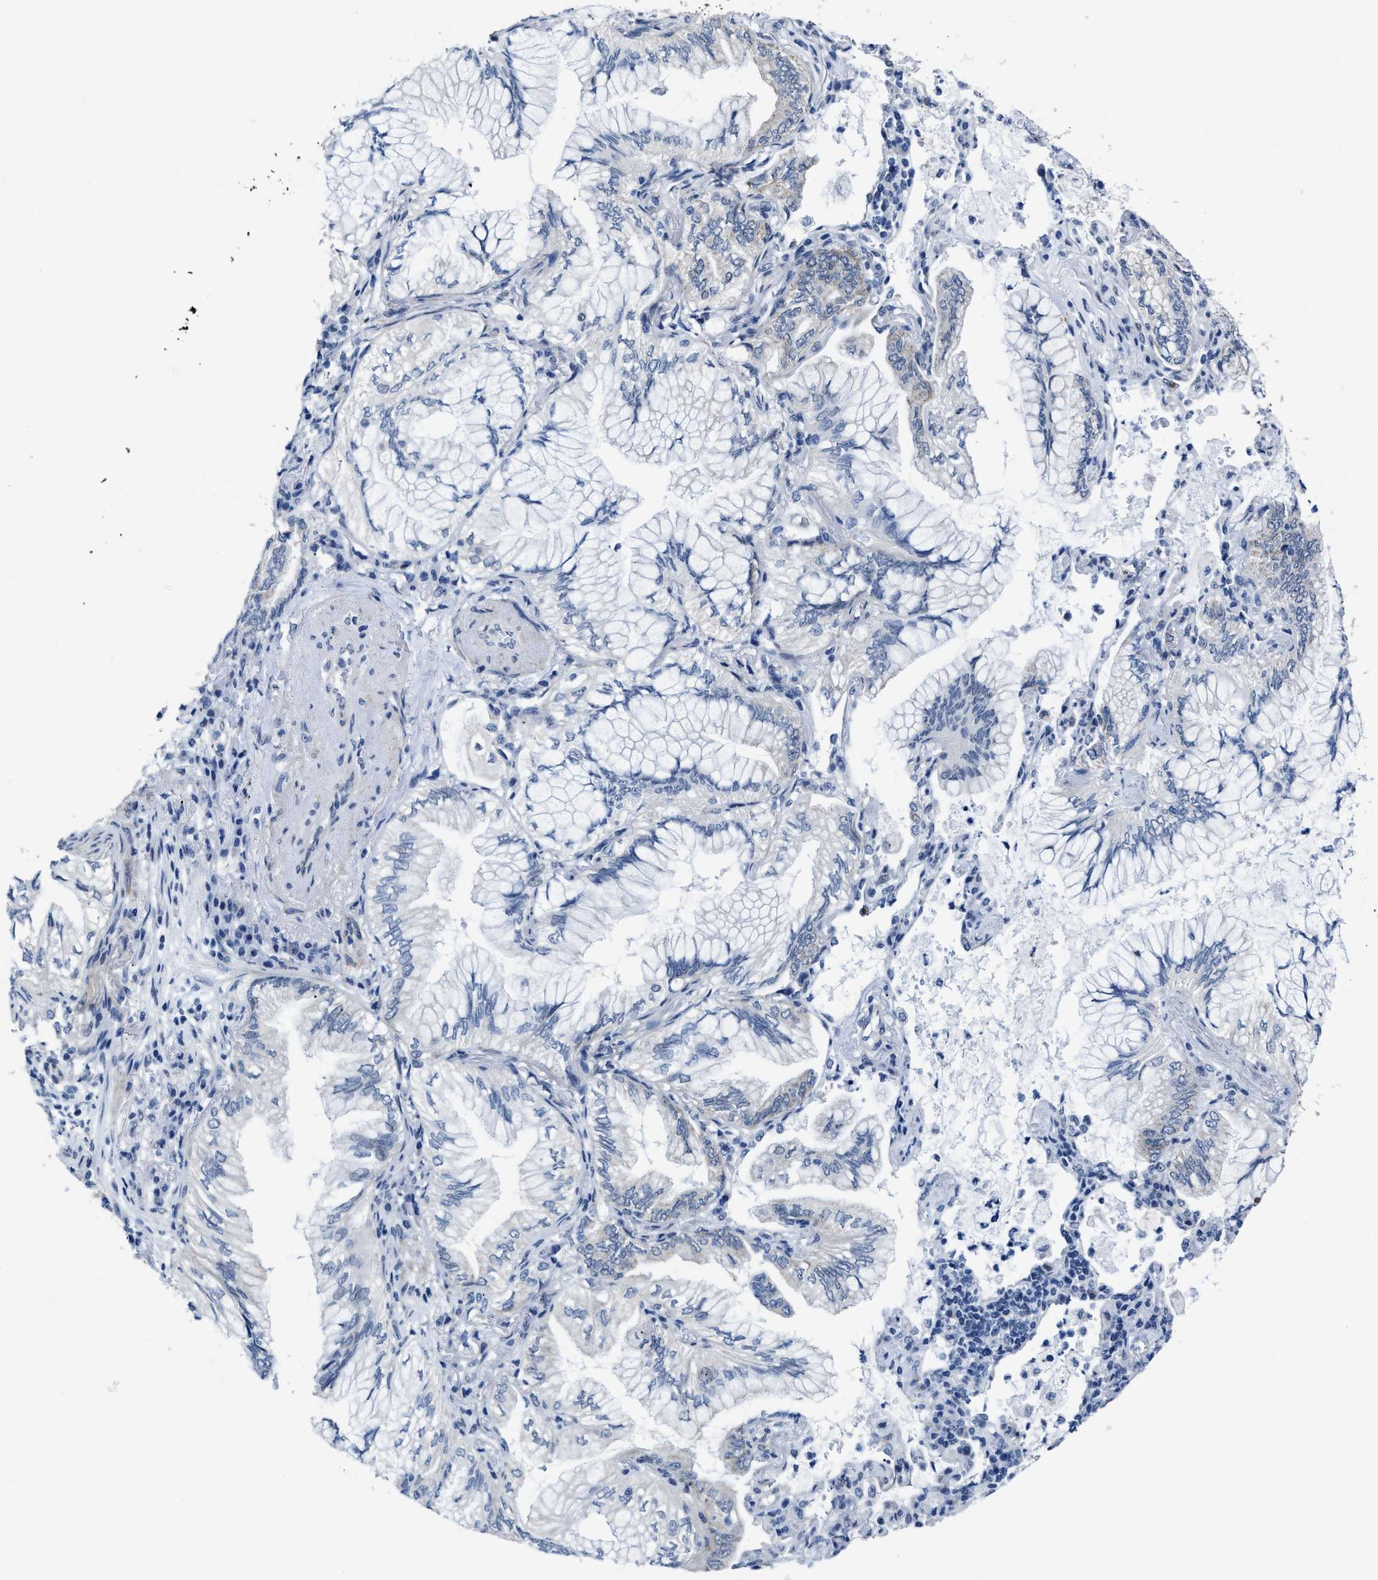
{"staining": {"intensity": "negative", "quantity": "none", "location": "none"}, "tissue": "lung cancer", "cell_type": "Tumor cells", "image_type": "cancer", "snomed": [{"axis": "morphology", "description": "Adenocarcinoma, NOS"}, {"axis": "topography", "description": "Lung"}], "caption": "DAB immunohistochemical staining of adenocarcinoma (lung) reveals no significant positivity in tumor cells.", "gene": "ID3", "patient": {"sex": "female", "age": 70}}